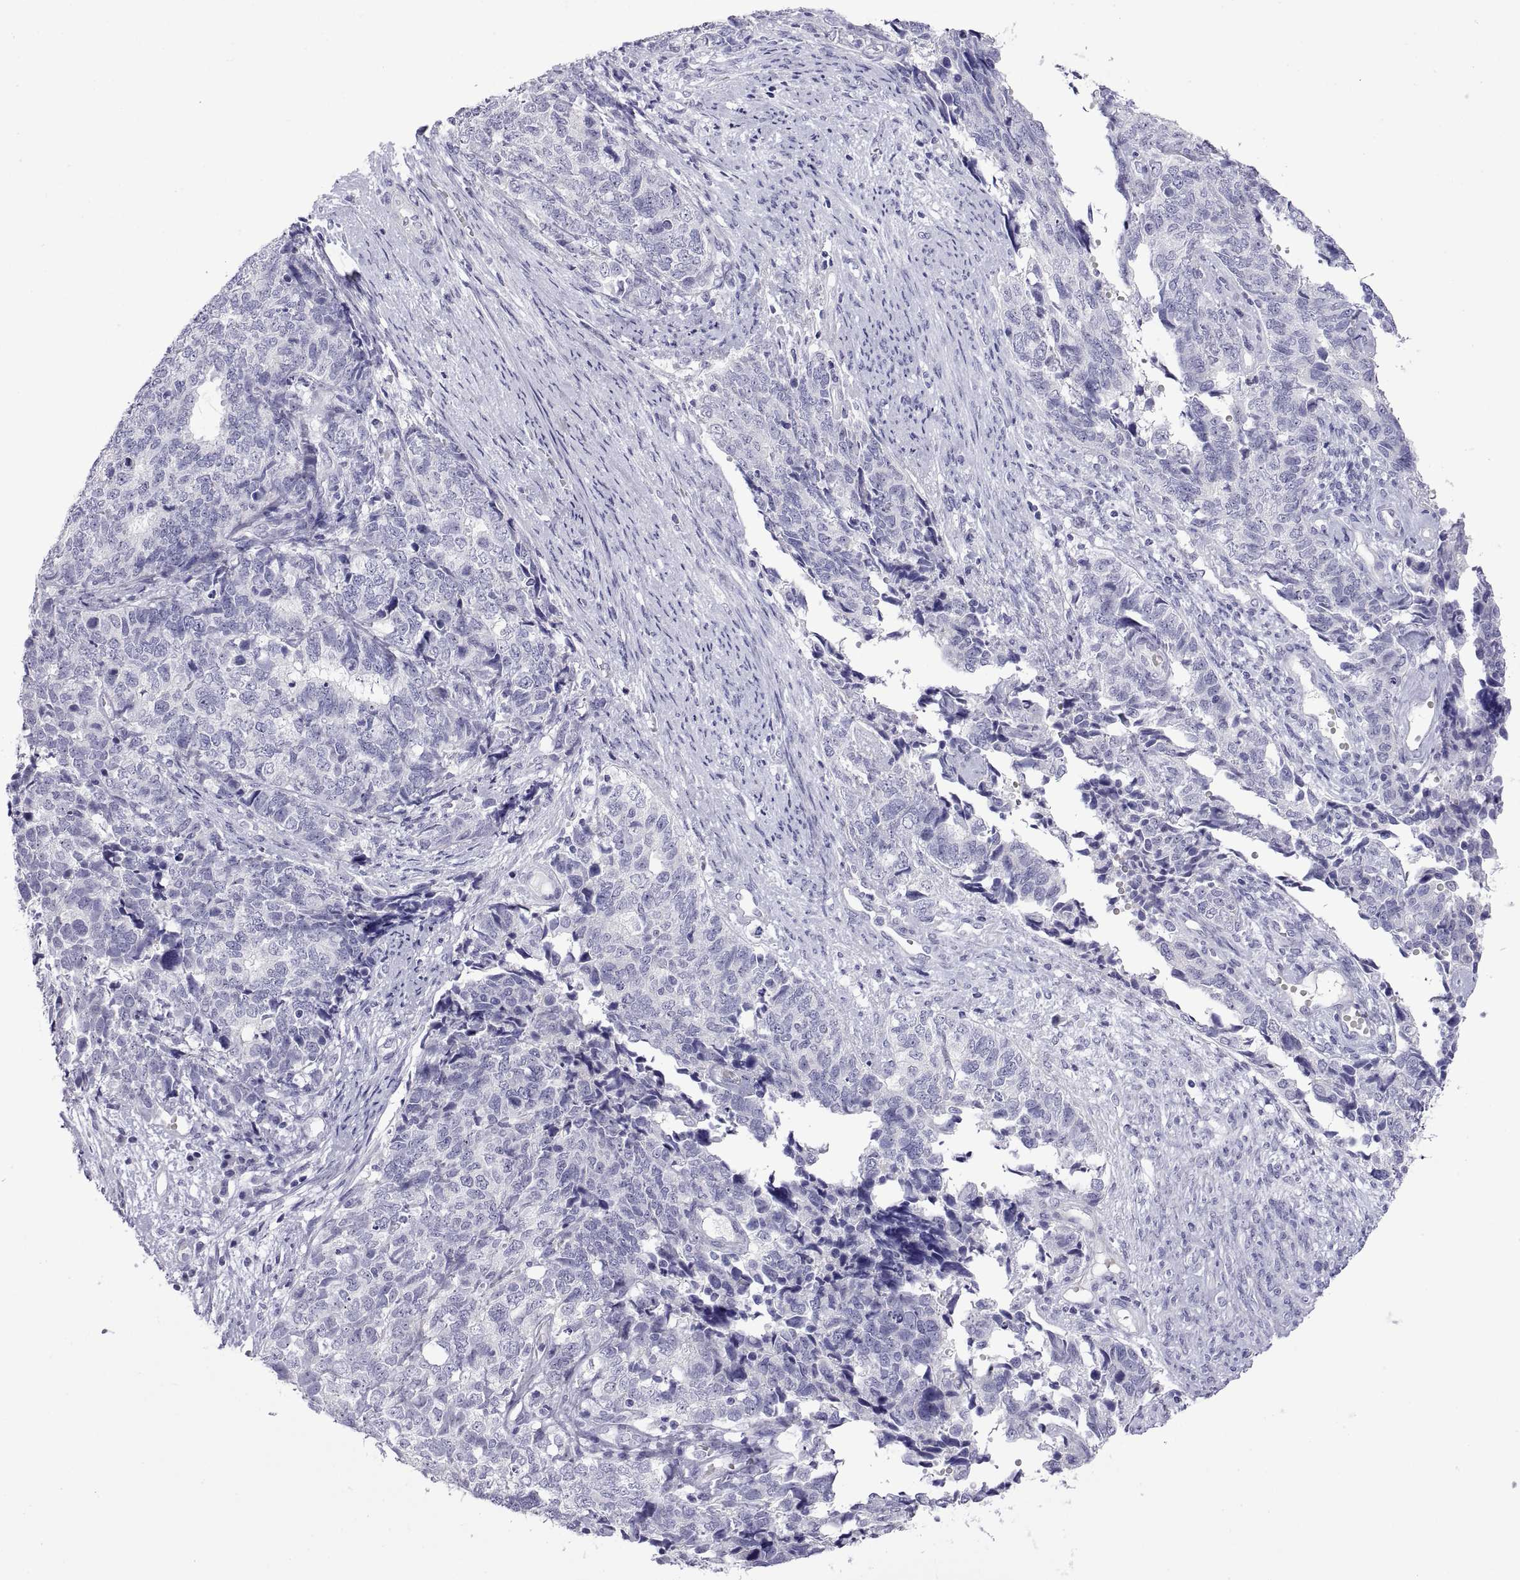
{"staining": {"intensity": "negative", "quantity": "none", "location": "none"}, "tissue": "cervical cancer", "cell_type": "Tumor cells", "image_type": "cancer", "snomed": [{"axis": "morphology", "description": "Squamous cell carcinoma, NOS"}, {"axis": "topography", "description": "Cervix"}], "caption": "The immunohistochemistry (IHC) histopathology image has no significant staining in tumor cells of cervical cancer (squamous cell carcinoma) tissue.", "gene": "VSX2", "patient": {"sex": "female", "age": 63}}